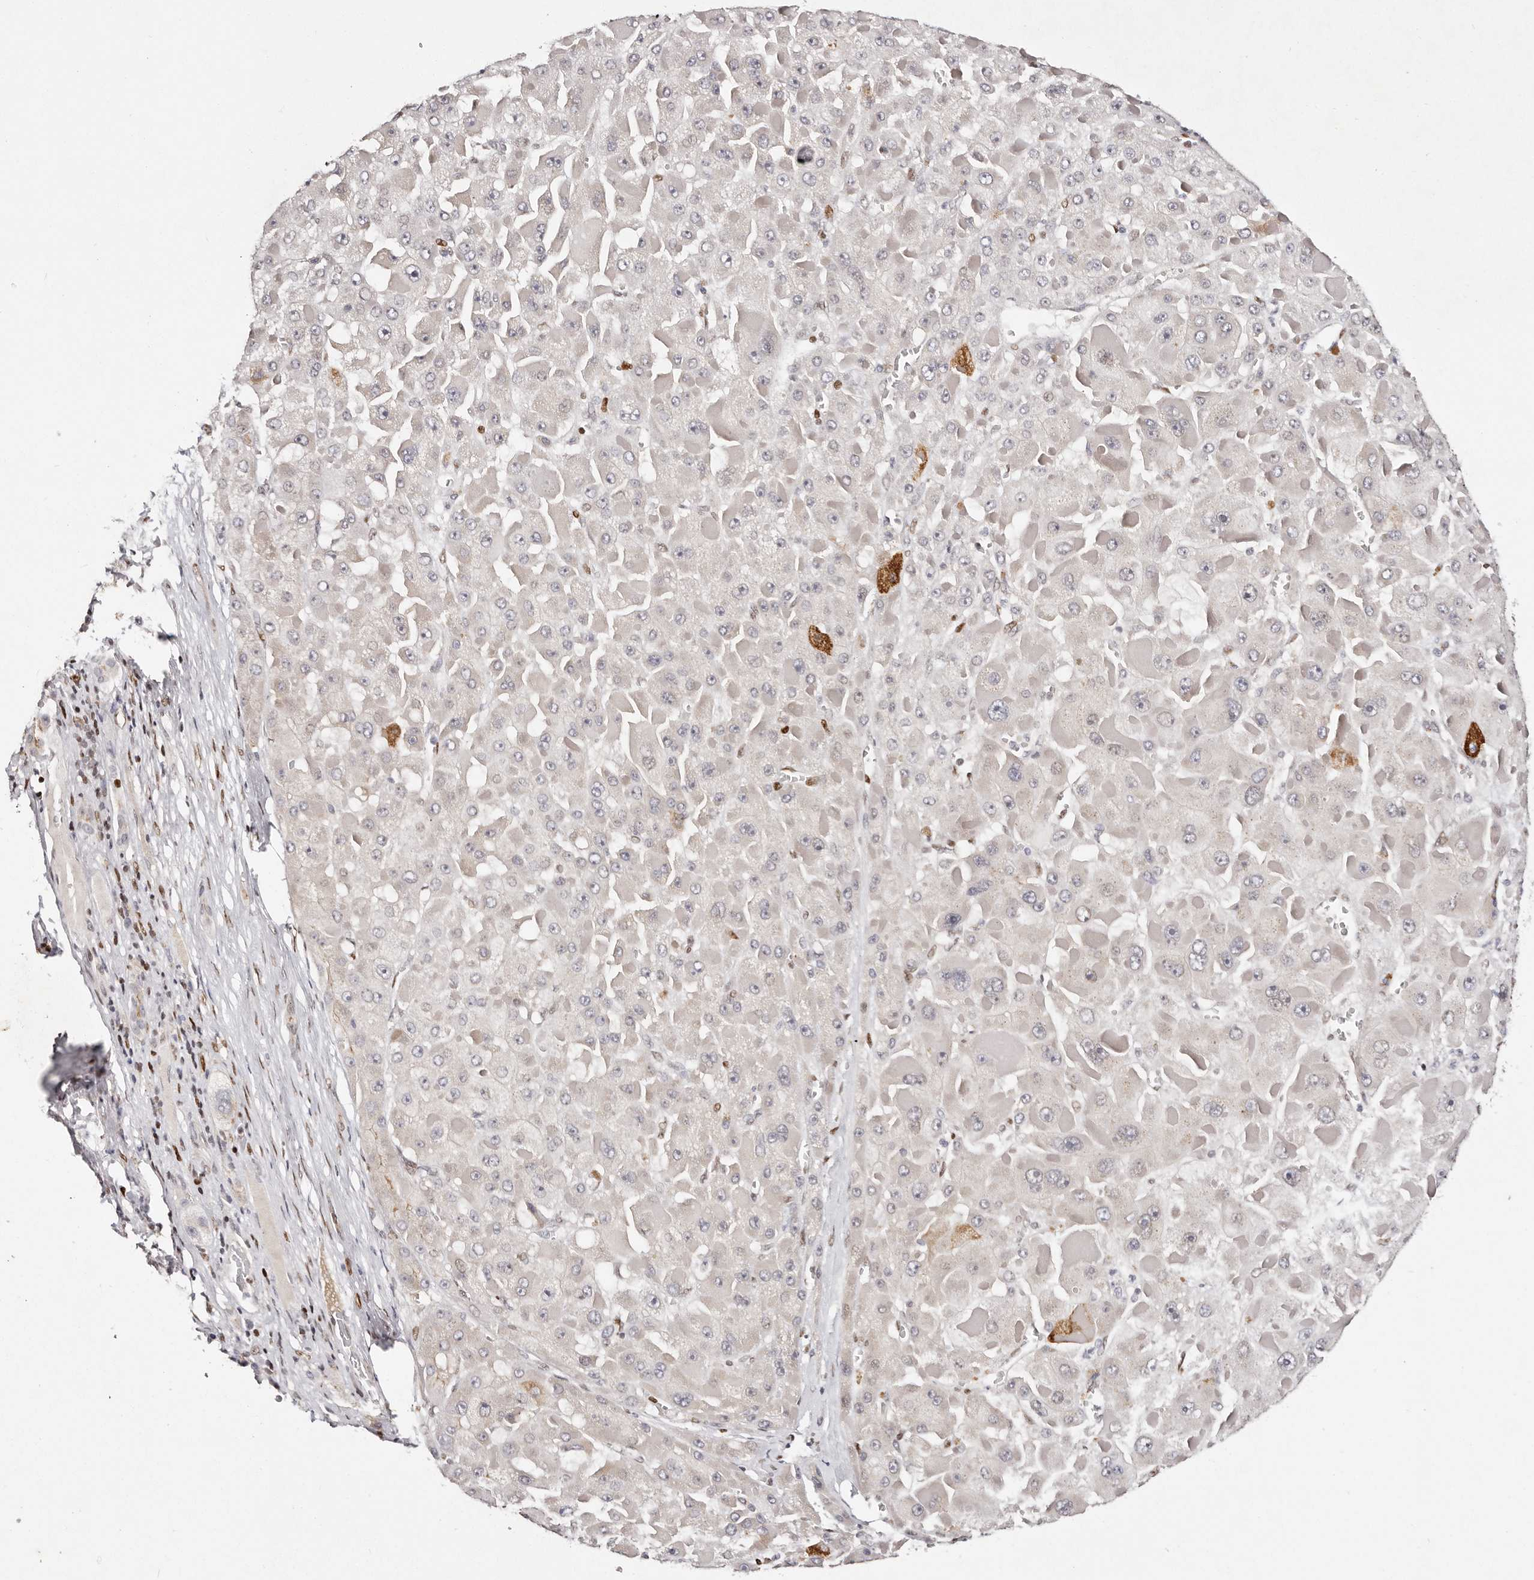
{"staining": {"intensity": "negative", "quantity": "none", "location": "none"}, "tissue": "liver cancer", "cell_type": "Tumor cells", "image_type": "cancer", "snomed": [{"axis": "morphology", "description": "Carcinoma, Hepatocellular, NOS"}, {"axis": "topography", "description": "Liver"}], "caption": "The histopathology image shows no staining of tumor cells in hepatocellular carcinoma (liver).", "gene": "IQGAP3", "patient": {"sex": "female", "age": 73}}